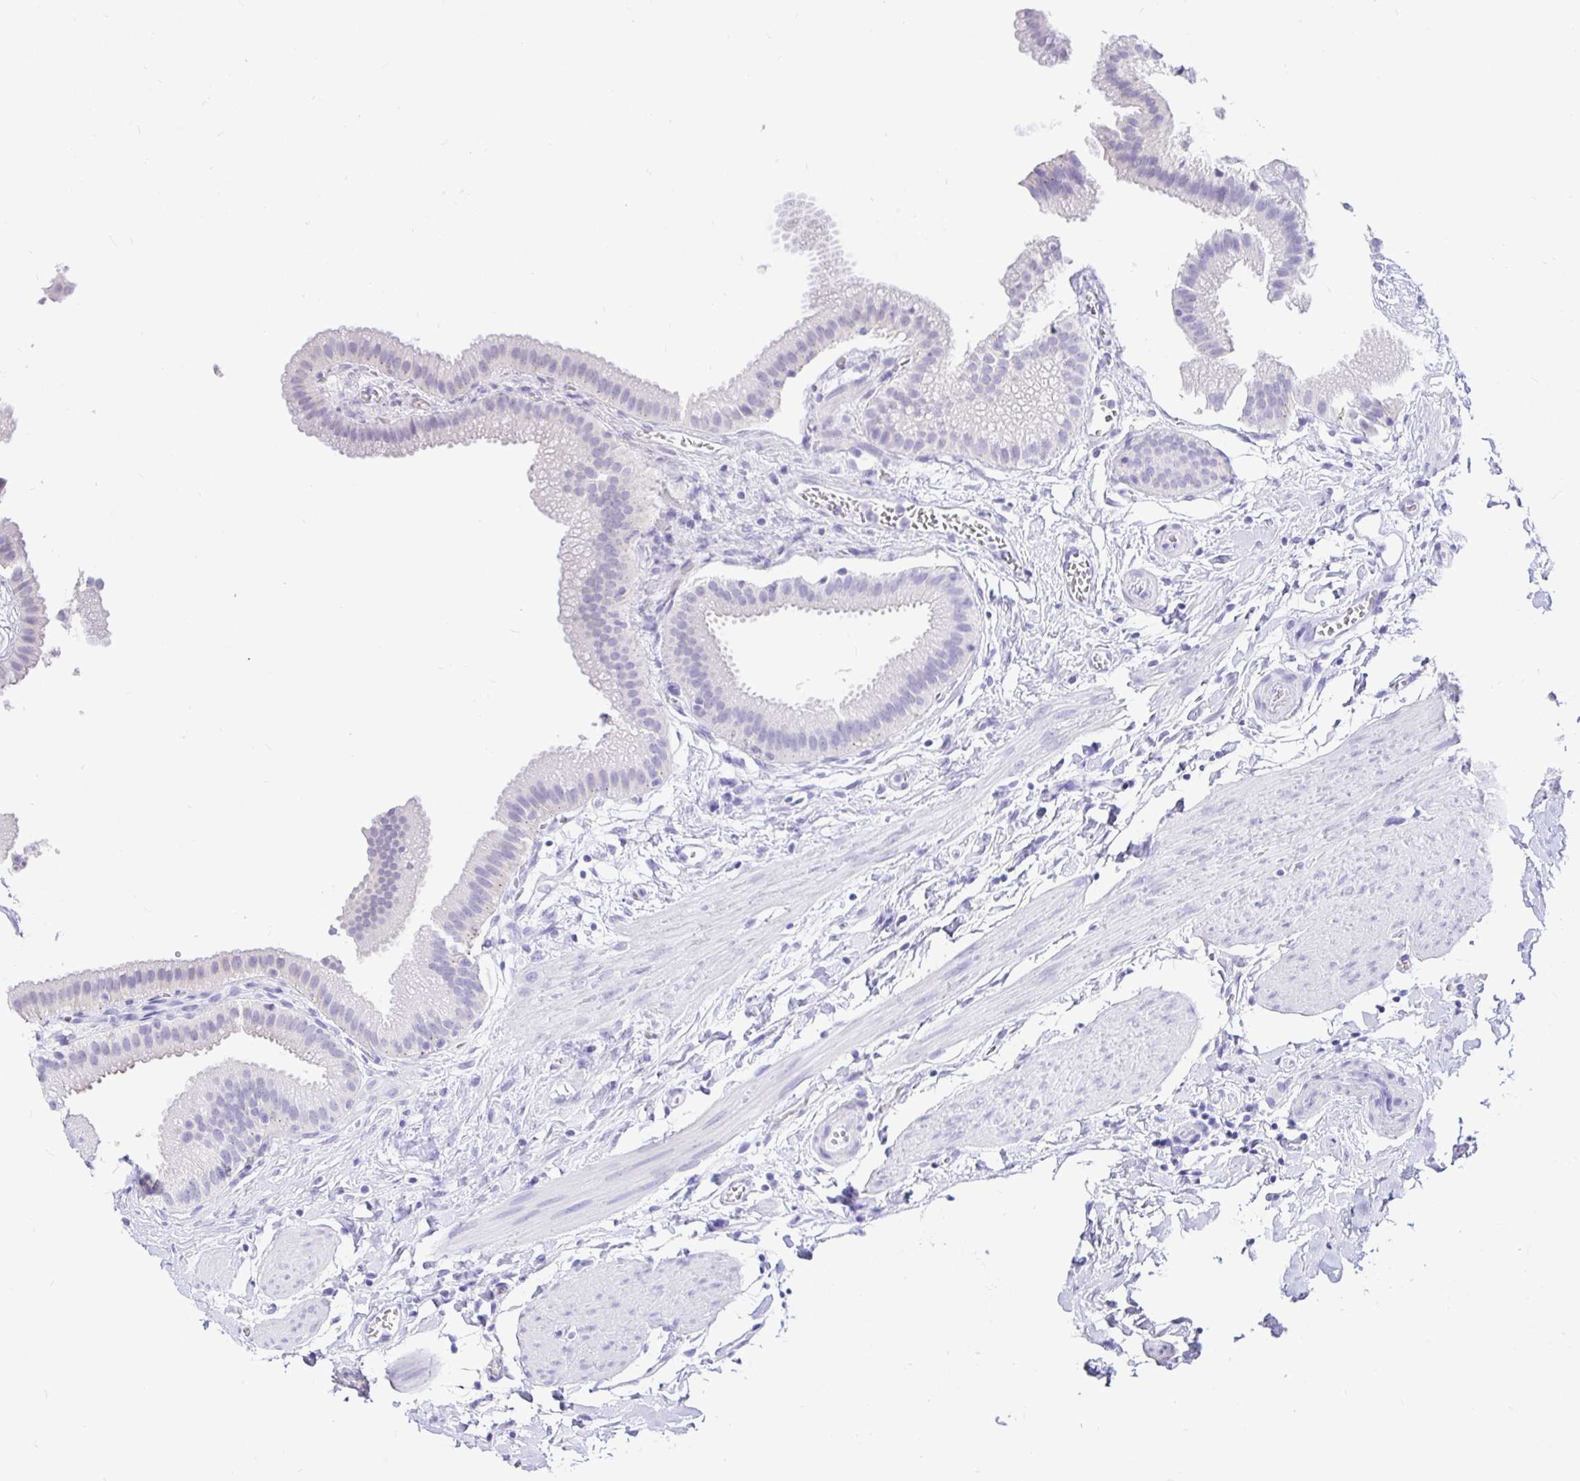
{"staining": {"intensity": "negative", "quantity": "none", "location": "none"}, "tissue": "gallbladder", "cell_type": "Glandular cells", "image_type": "normal", "snomed": [{"axis": "morphology", "description": "Normal tissue, NOS"}, {"axis": "topography", "description": "Gallbladder"}], "caption": "Micrograph shows no protein staining in glandular cells of benign gallbladder. Brightfield microscopy of immunohistochemistry (IHC) stained with DAB (3,3'-diaminobenzidine) (brown) and hematoxylin (blue), captured at high magnification.", "gene": "EZHIP", "patient": {"sex": "female", "age": 63}}